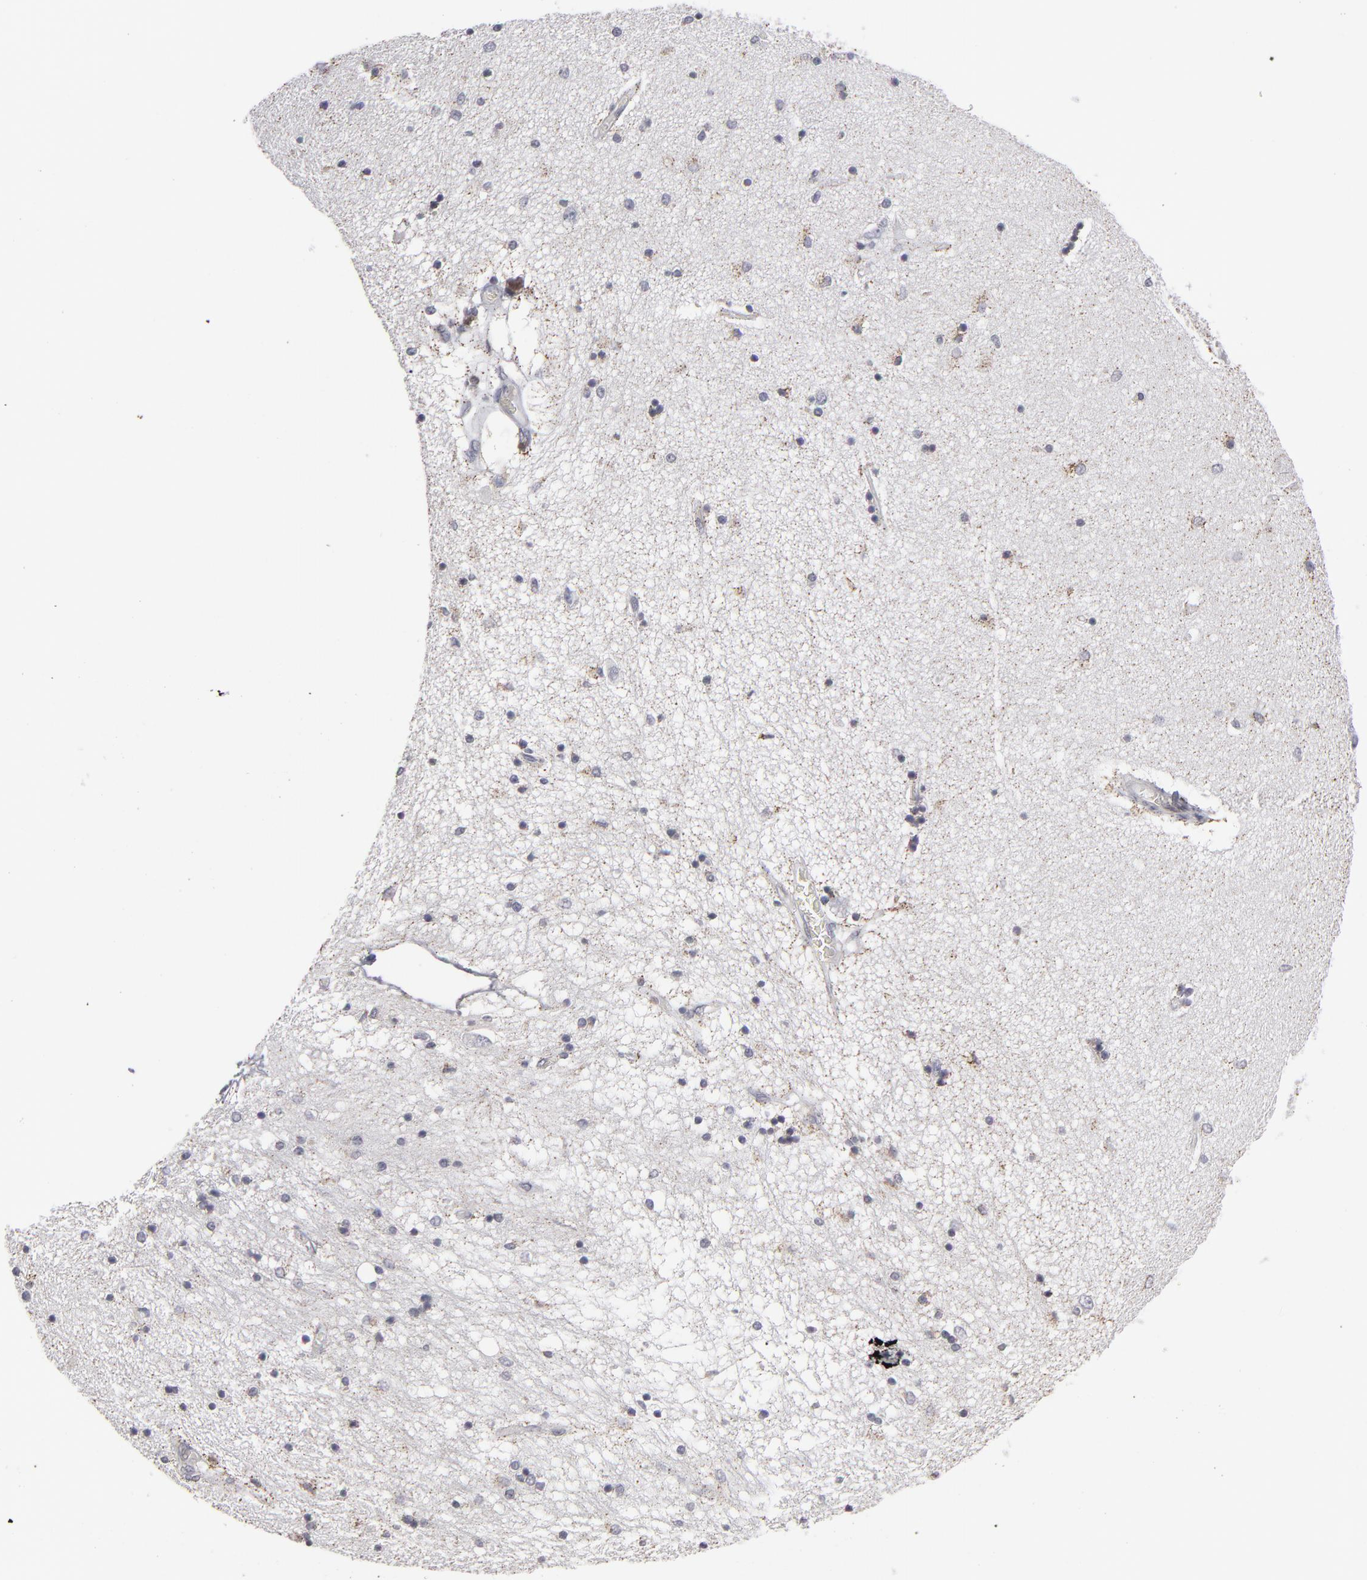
{"staining": {"intensity": "moderate", "quantity": "<25%", "location": "cytoplasmic/membranous"}, "tissue": "hippocampus", "cell_type": "Glial cells", "image_type": "normal", "snomed": [{"axis": "morphology", "description": "Normal tissue, NOS"}, {"axis": "topography", "description": "Hippocampus"}], "caption": "Immunohistochemical staining of unremarkable human hippocampus exhibits low levels of moderate cytoplasmic/membranous expression in about <25% of glial cells. The staining is performed using DAB (3,3'-diaminobenzidine) brown chromogen to label protein expression. The nuclei are counter-stained blue using hematoxylin.", "gene": "ODF2", "patient": {"sex": "female", "age": 54}}